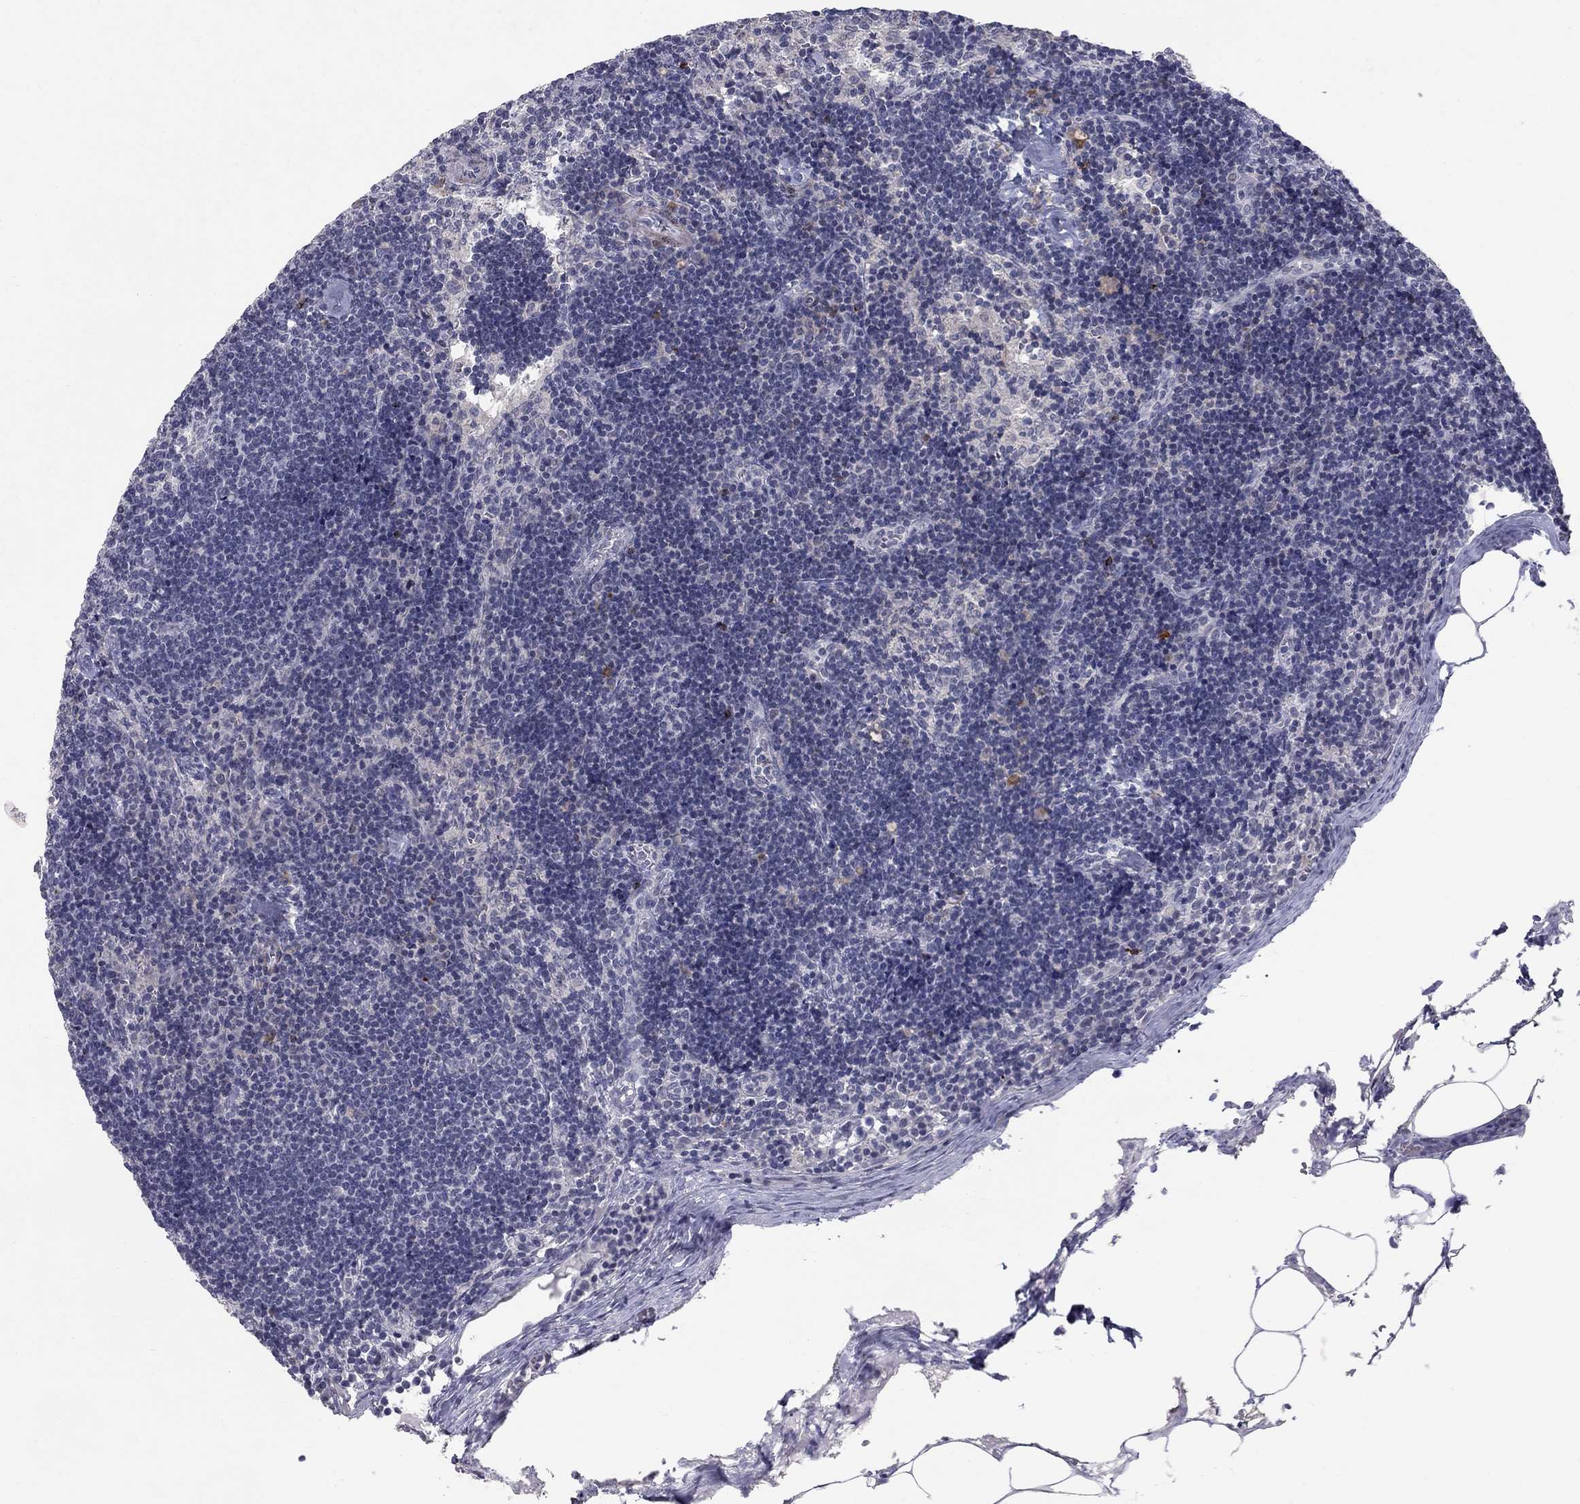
{"staining": {"intensity": "negative", "quantity": "none", "location": "none"}, "tissue": "lymph node", "cell_type": "Germinal center cells", "image_type": "normal", "snomed": [{"axis": "morphology", "description": "Normal tissue, NOS"}, {"axis": "topography", "description": "Lymph node"}], "caption": "IHC photomicrograph of unremarkable lymph node: lymph node stained with DAB (3,3'-diaminobenzidine) reveals no significant protein staining in germinal center cells.", "gene": "NTRK2", "patient": {"sex": "female", "age": 51}}